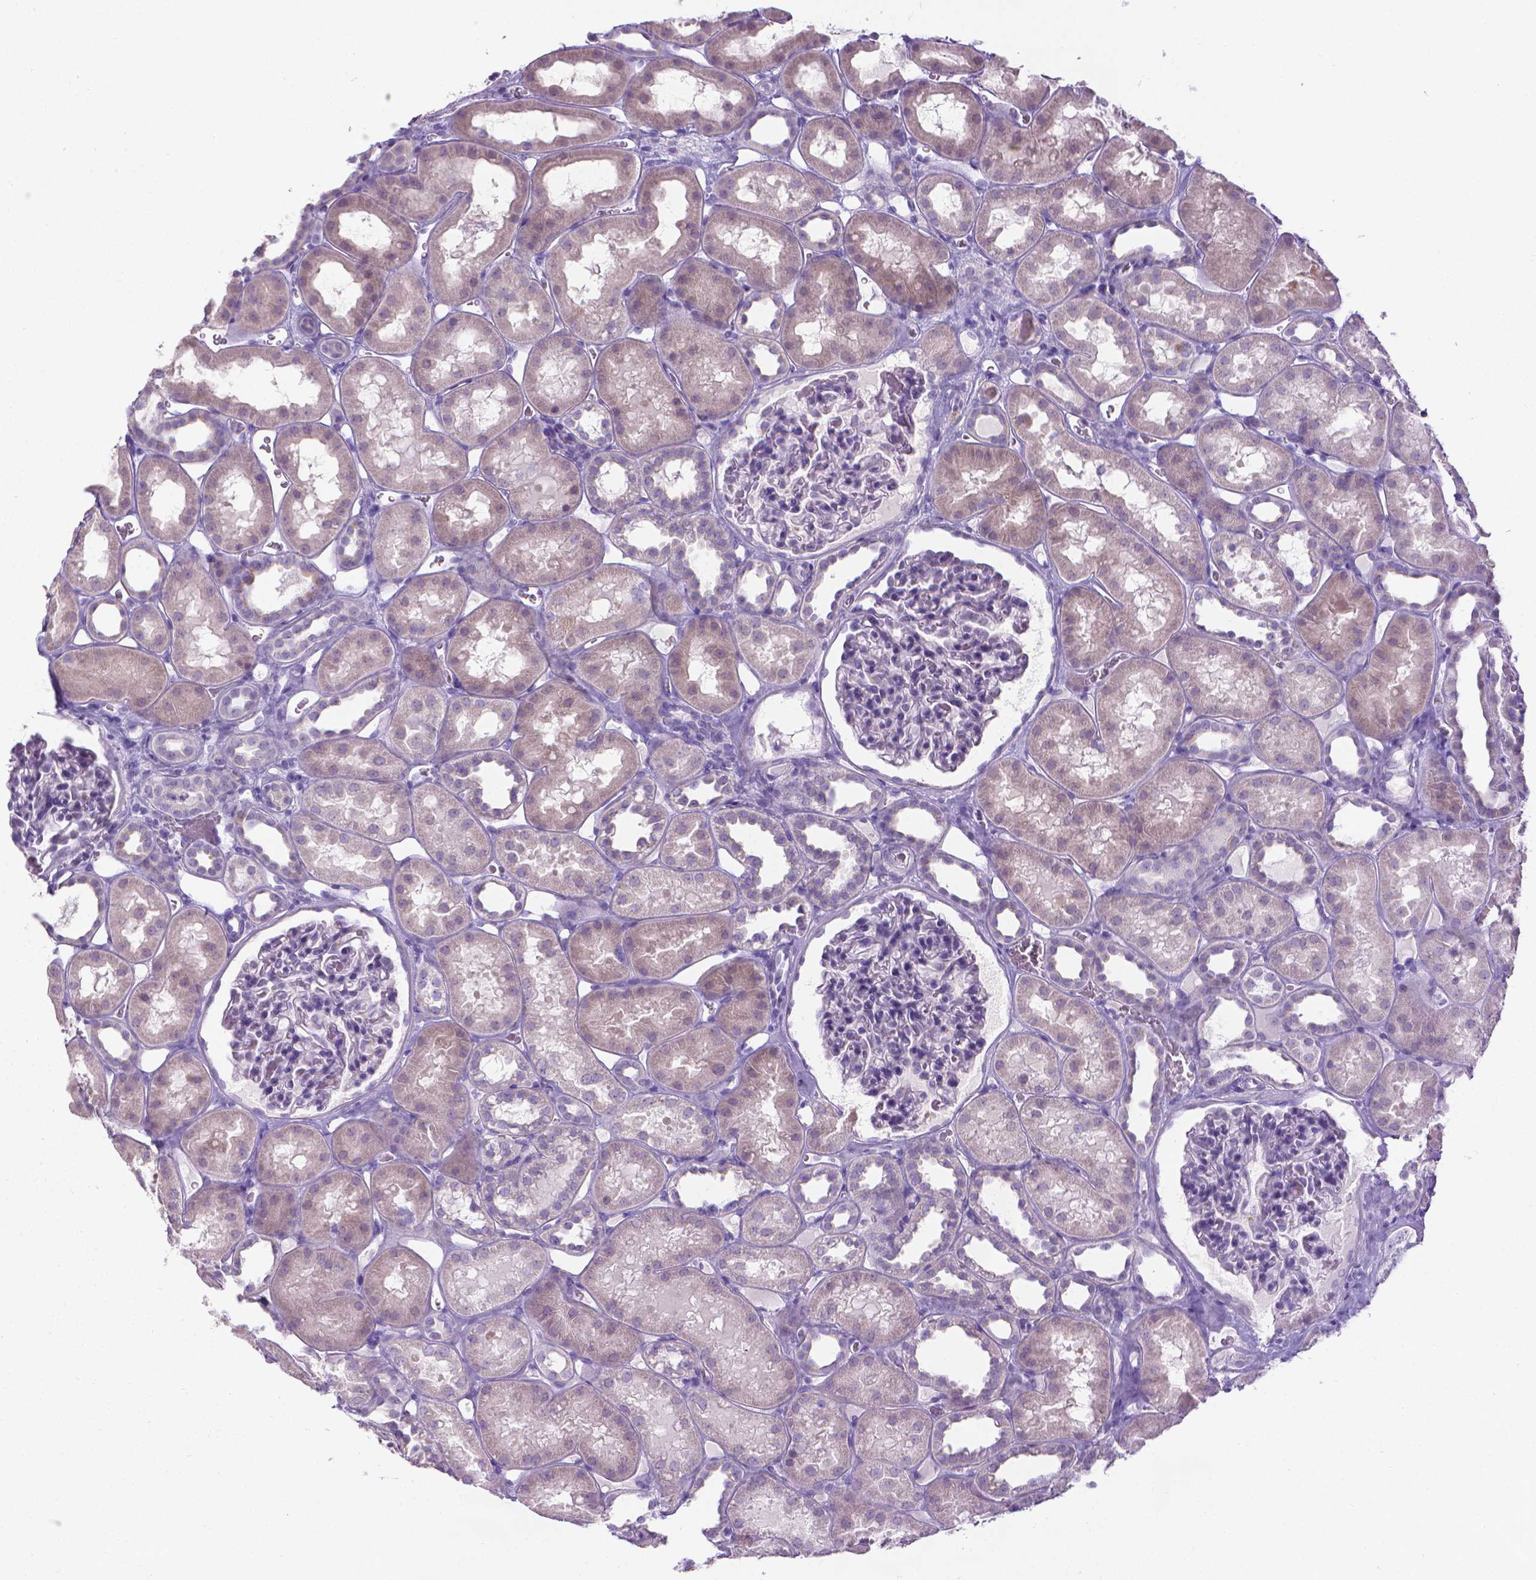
{"staining": {"intensity": "negative", "quantity": "none", "location": "none"}, "tissue": "kidney", "cell_type": "Cells in glomeruli", "image_type": "normal", "snomed": [{"axis": "morphology", "description": "Normal tissue, NOS"}, {"axis": "topography", "description": "Kidney"}], "caption": "Human kidney stained for a protein using IHC reveals no positivity in cells in glomeruli.", "gene": "SPAG6", "patient": {"sex": "female", "age": 41}}